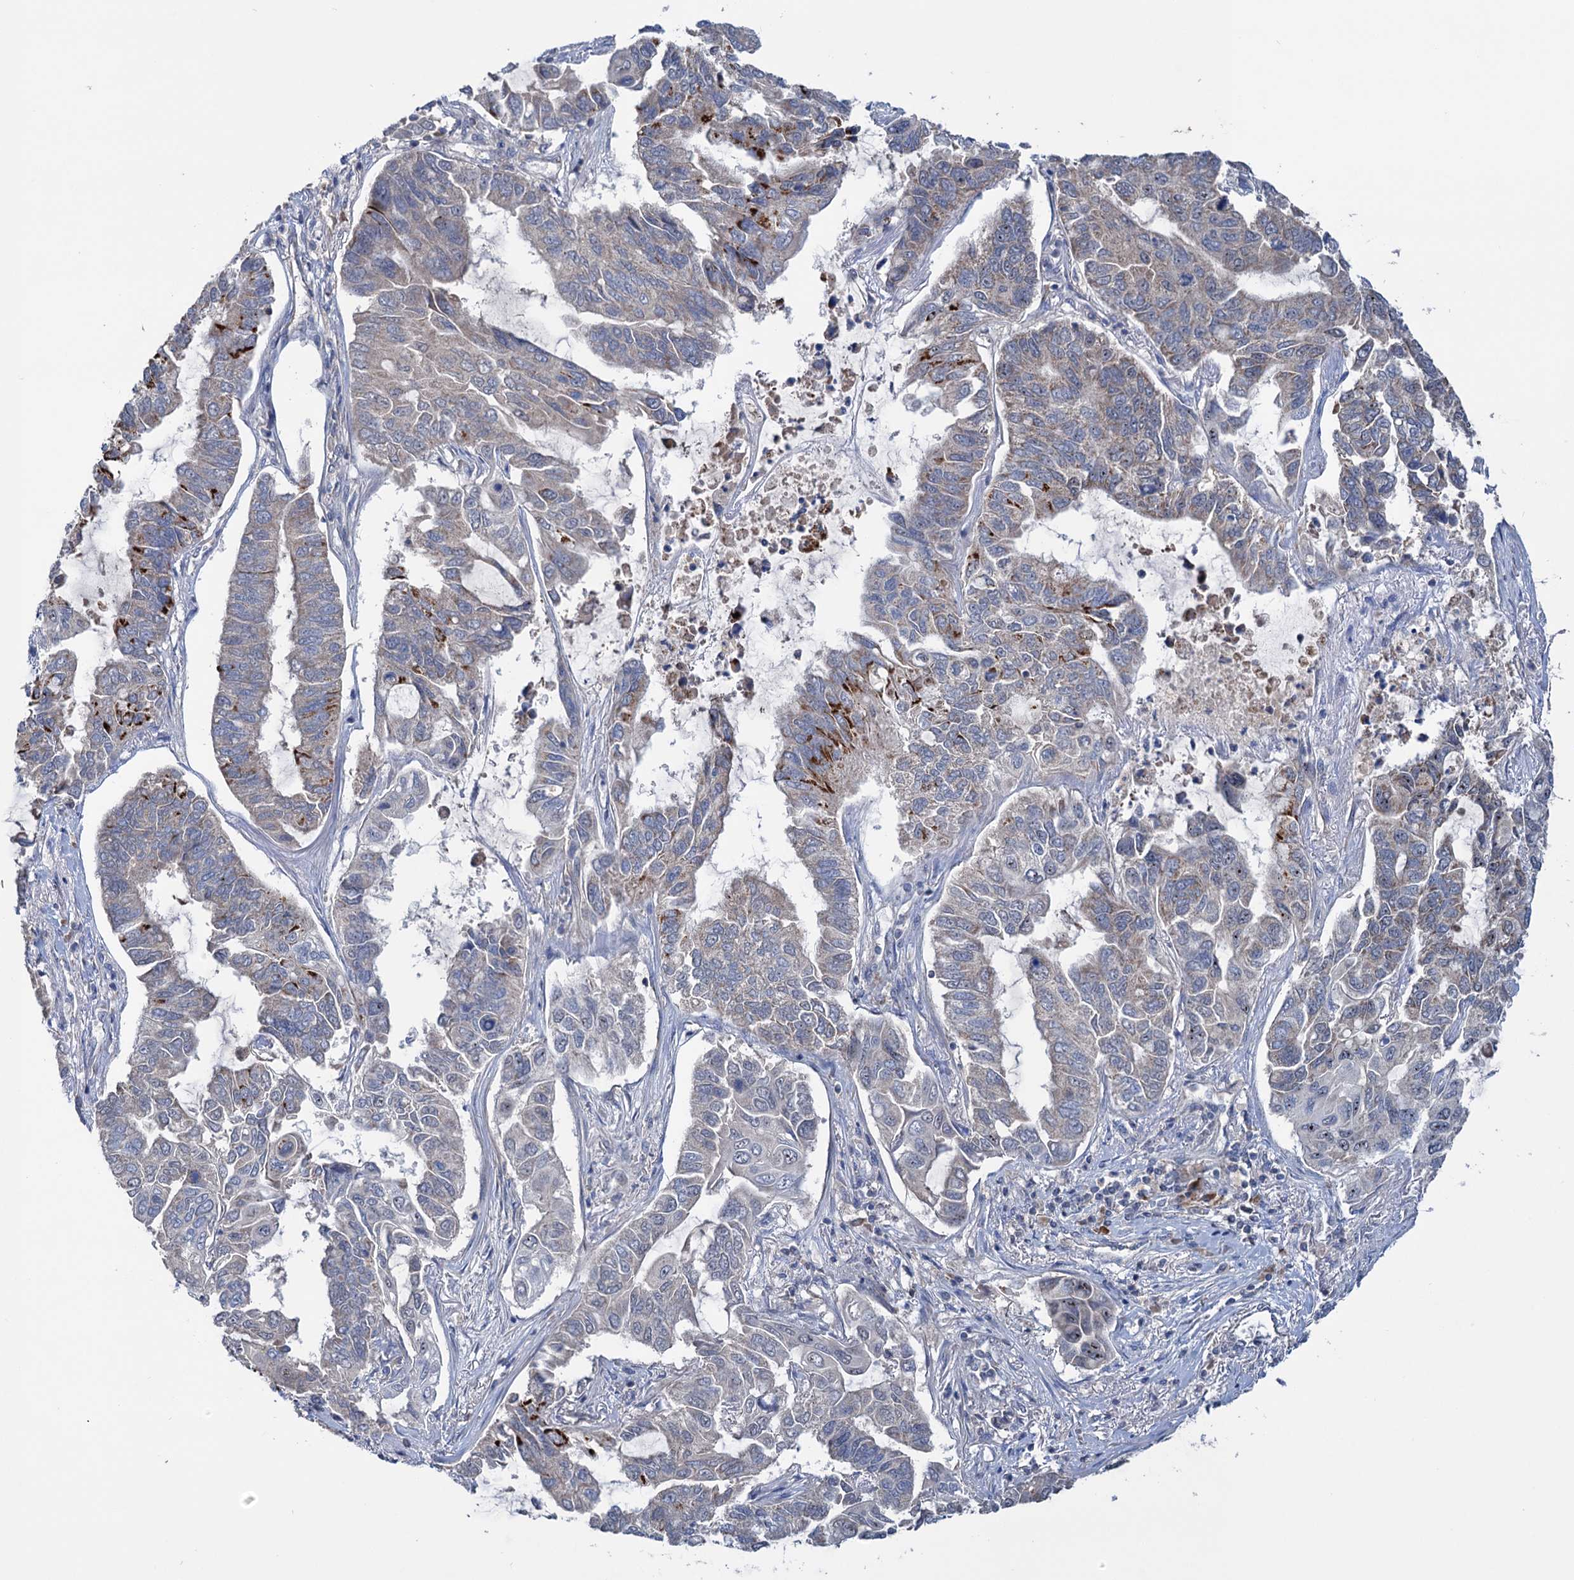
{"staining": {"intensity": "strong", "quantity": "<25%", "location": "cytoplasmic/membranous"}, "tissue": "lung cancer", "cell_type": "Tumor cells", "image_type": "cancer", "snomed": [{"axis": "morphology", "description": "Adenocarcinoma, NOS"}, {"axis": "topography", "description": "Lung"}], "caption": "Lung cancer (adenocarcinoma) stained with a protein marker shows strong staining in tumor cells.", "gene": "HTR3B", "patient": {"sex": "male", "age": 64}}